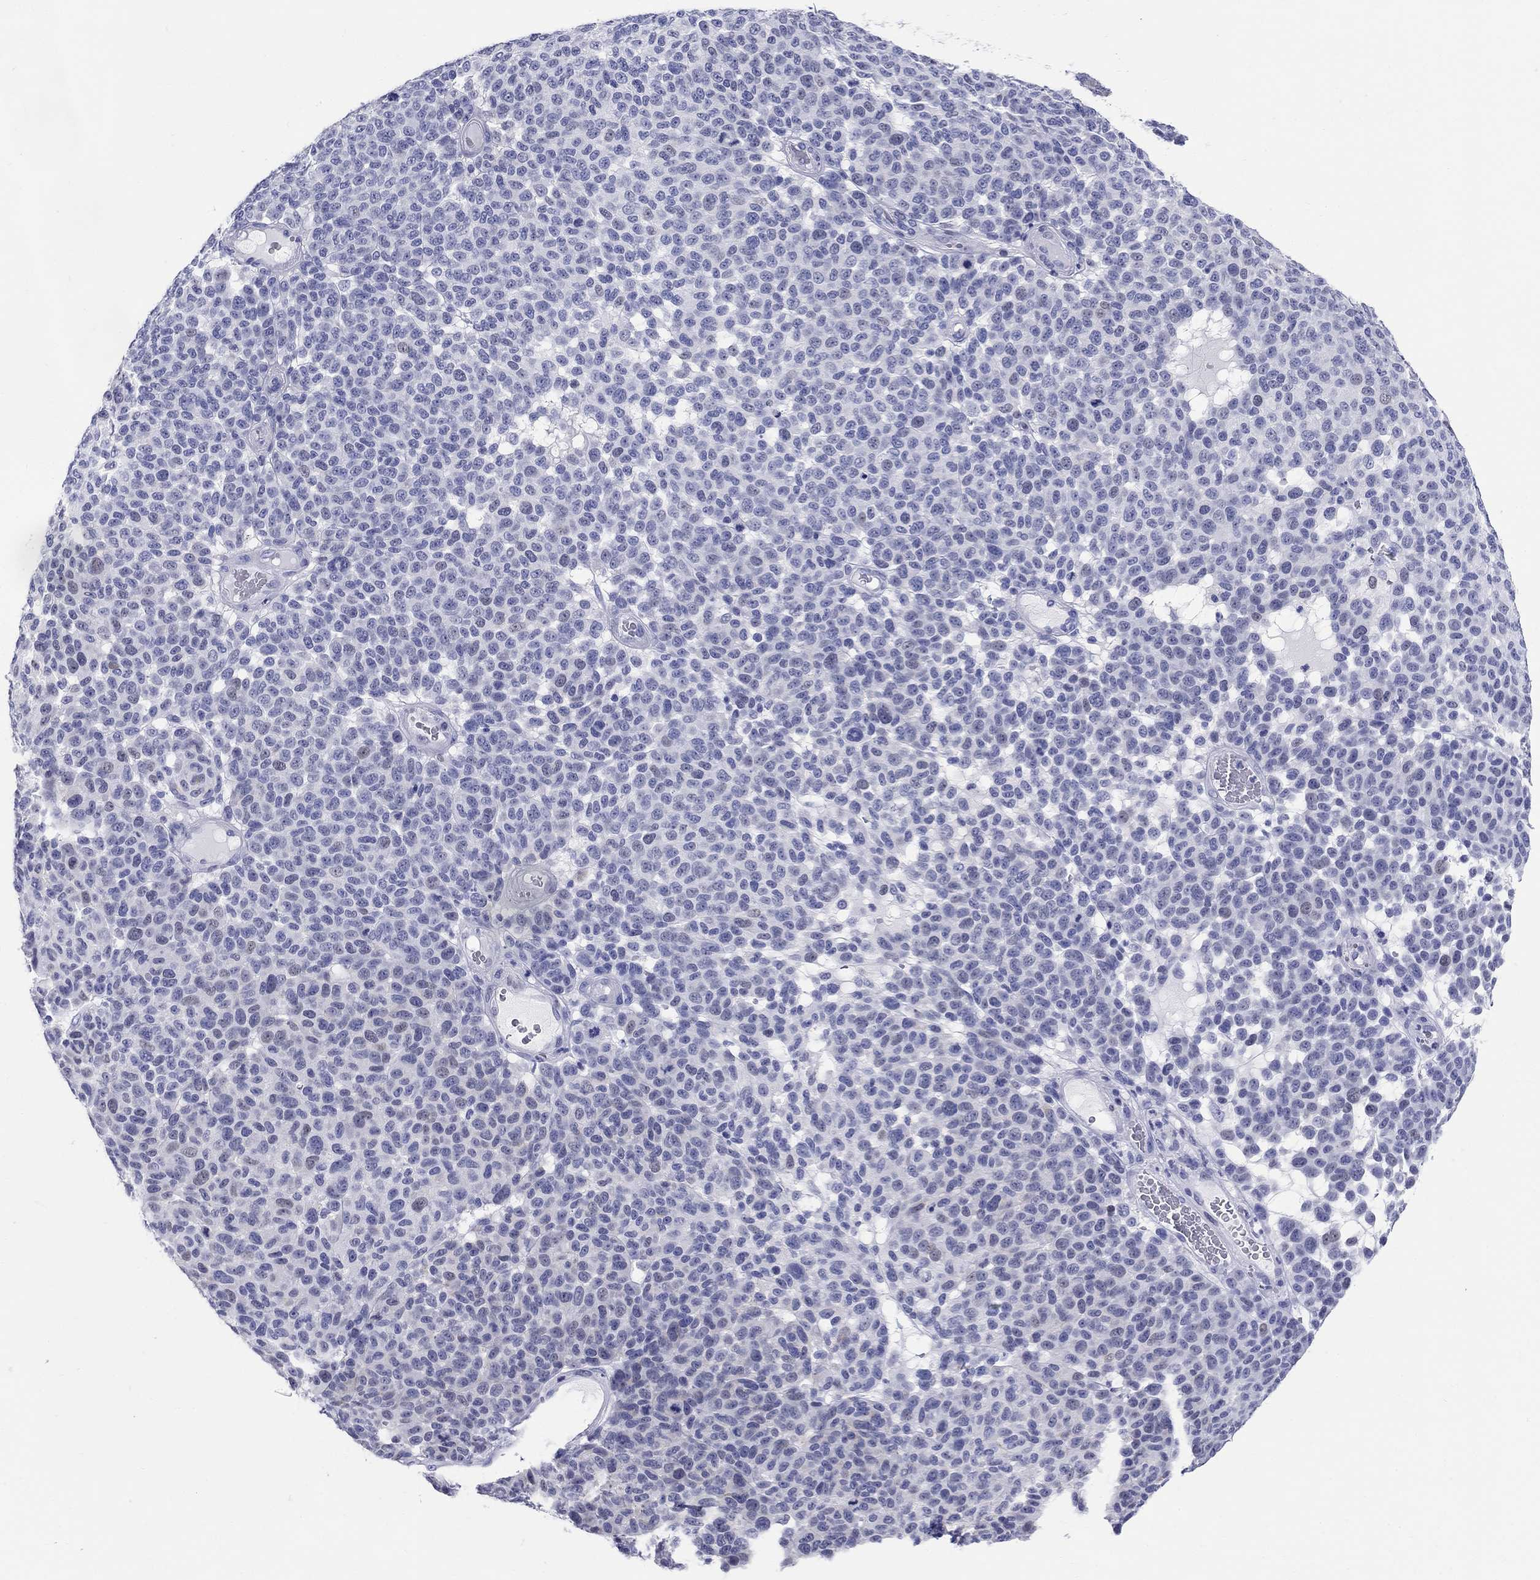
{"staining": {"intensity": "negative", "quantity": "none", "location": "none"}, "tissue": "melanoma", "cell_type": "Tumor cells", "image_type": "cancer", "snomed": [{"axis": "morphology", "description": "Malignant melanoma, NOS"}, {"axis": "topography", "description": "Skin"}], "caption": "High power microscopy image of an IHC micrograph of malignant melanoma, revealing no significant expression in tumor cells.", "gene": "LAMP5", "patient": {"sex": "female", "age": 95}}